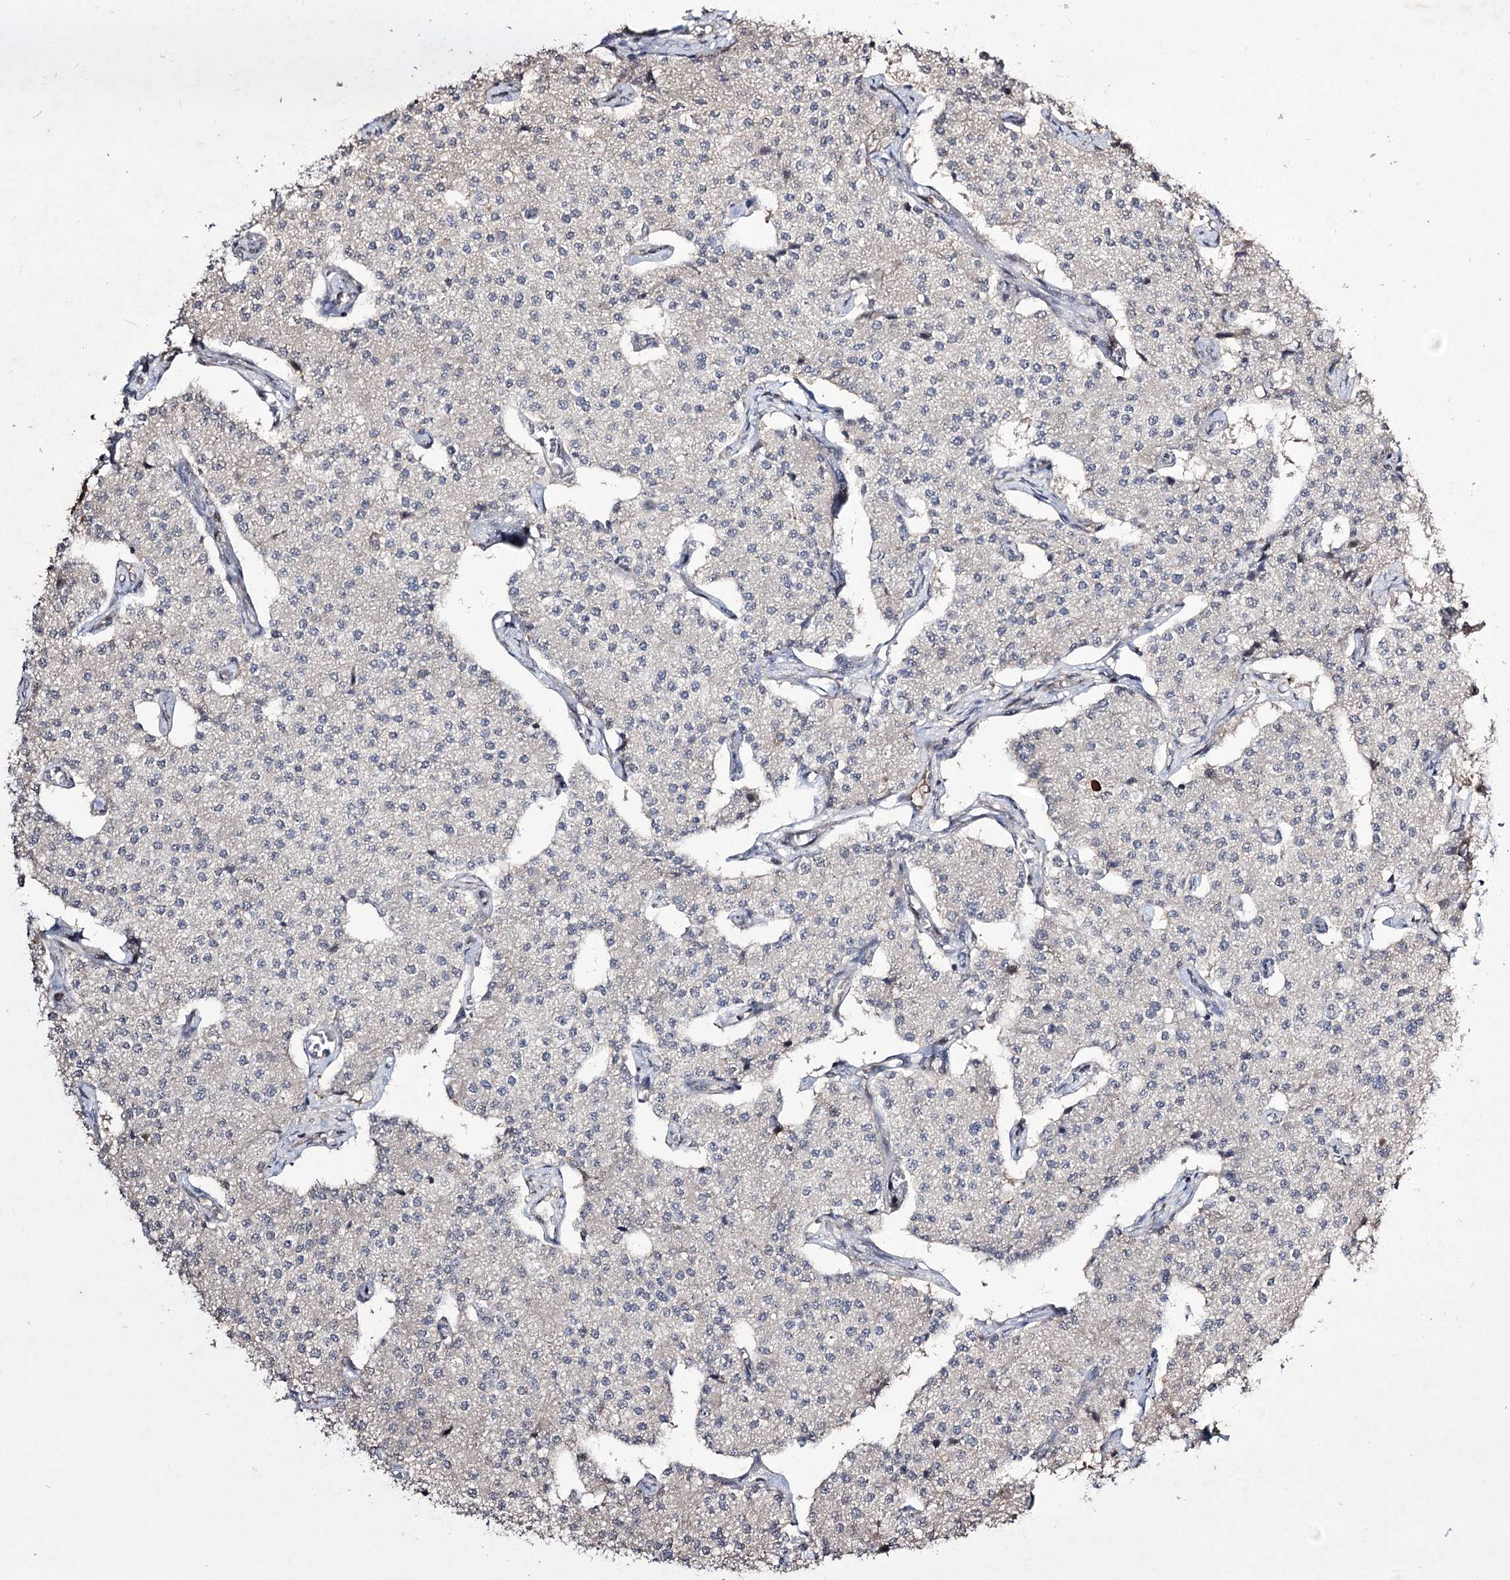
{"staining": {"intensity": "negative", "quantity": "none", "location": "none"}, "tissue": "carcinoid", "cell_type": "Tumor cells", "image_type": "cancer", "snomed": [{"axis": "morphology", "description": "Carcinoid, malignant, NOS"}, {"axis": "topography", "description": "Colon"}], "caption": "Human carcinoid stained for a protein using immunohistochemistry (IHC) displays no staining in tumor cells.", "gene": "CPNE8", "patient": {"sex": "female", "age": 52}}